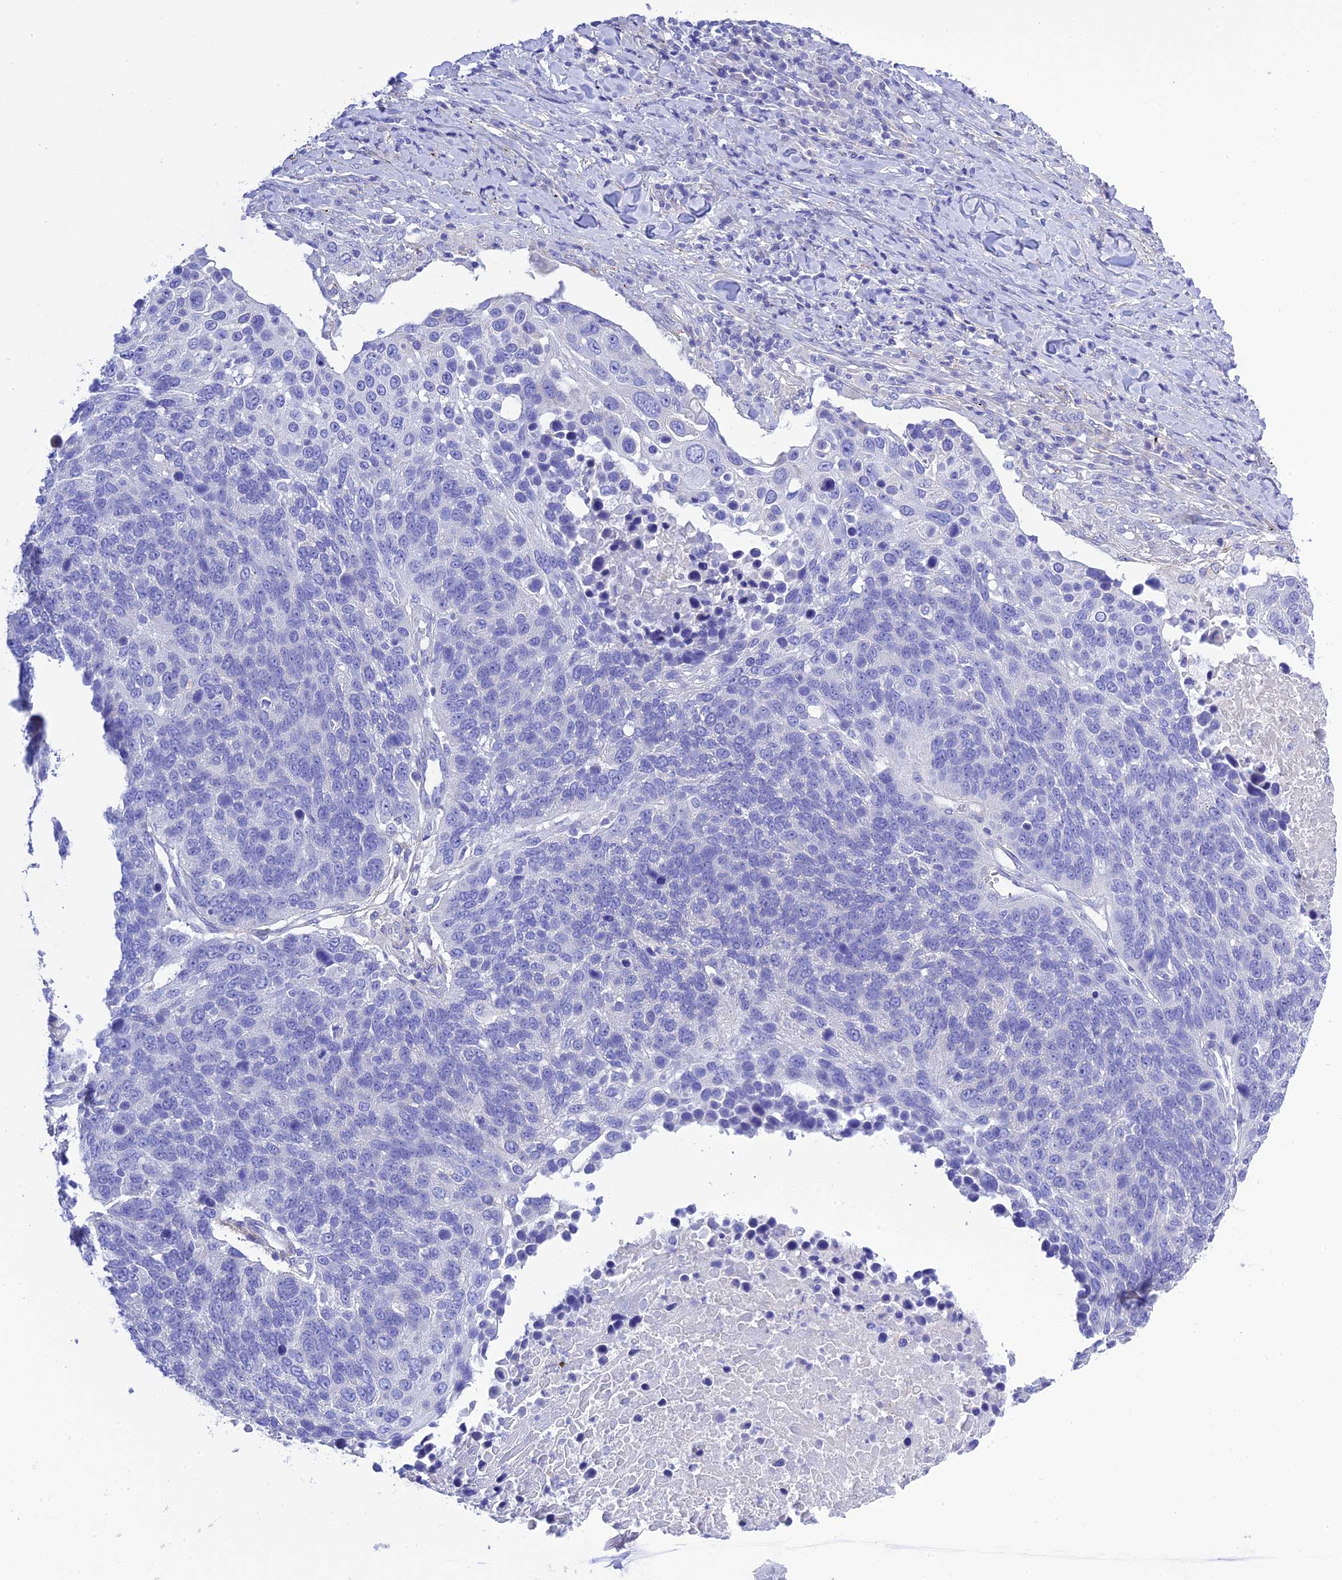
{"staining": {"intensity": "negative", "quantity": "none", "location": "none"}, "tissue": "lung cancer", "cell_type": "Tumor cells", "image_type": "cancer", "snomed": [{"axis": "morphology", "description": "Normal tissue, NOS"}, {"axis": "morphology", "description": "Squamous cell carcinoma, NOS"}, {"axis": "topography", "description": "Lymph node"}, {"axis": "topography", "description": "Lung"}], "caption": "Immunohistochemistry micrograph of lung cancer stained for a protein (brown), which displays no expression in tumor cells. (Immunohistochemistry (ihc), brightfield microscopy, high magnification).", "gene": "FRA10AC1", "patient": {"sex": "male", "age": 66}}